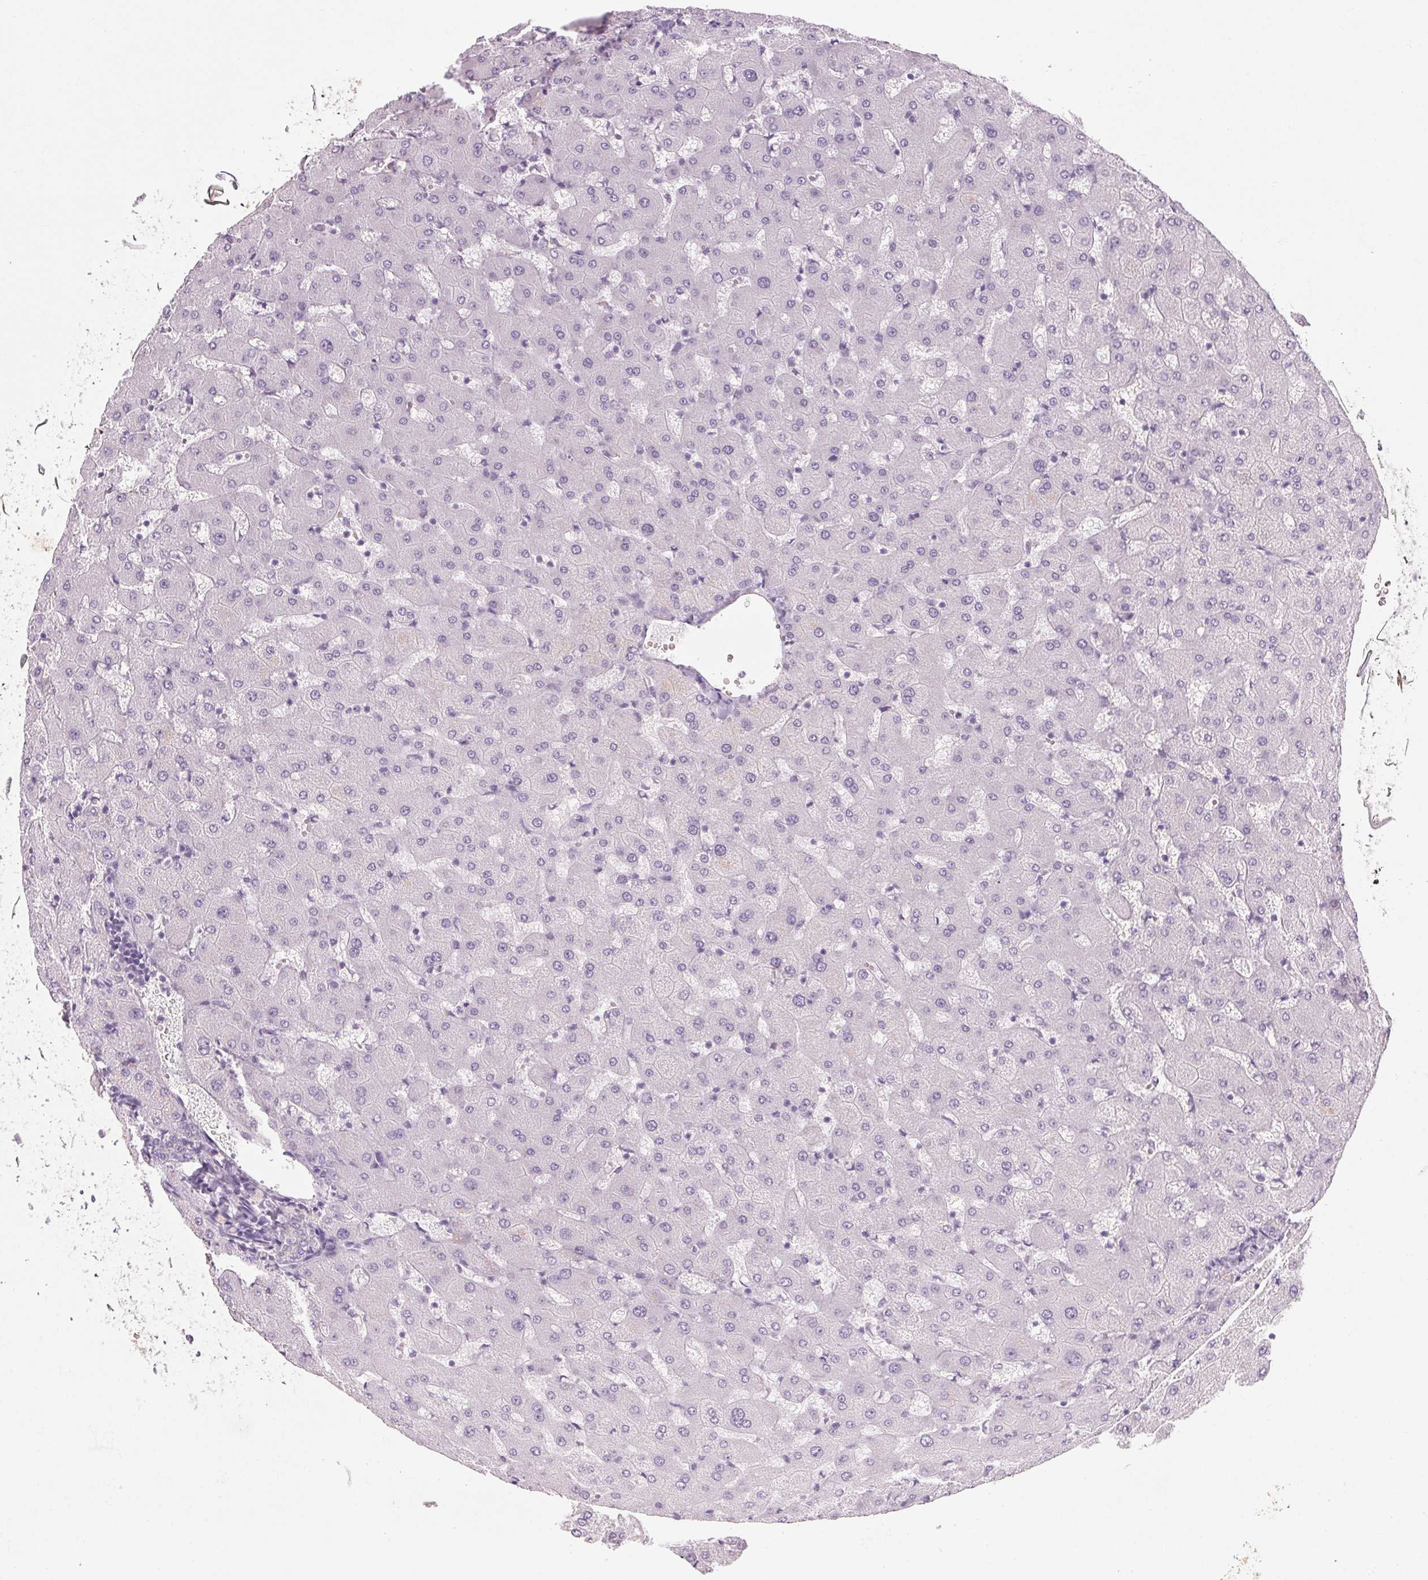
{"staining": {"intensity": "negative", "quantity": "none", "location": "none"}, "tissue": "liver", "cell_type": "Cholangiocytes", "image_type": "normal", "snomed": [{"axis": "morphology", "description": "Normal tissue, NOS"}, {"axis": "topography", "description": "Liver"}], "caption": "Immunohistochemistry (IHC) of benign human liver shows no positivity in cholangiocytes.", "gene": "RPTN", "patient": {"sex": "female", "age": 63}}